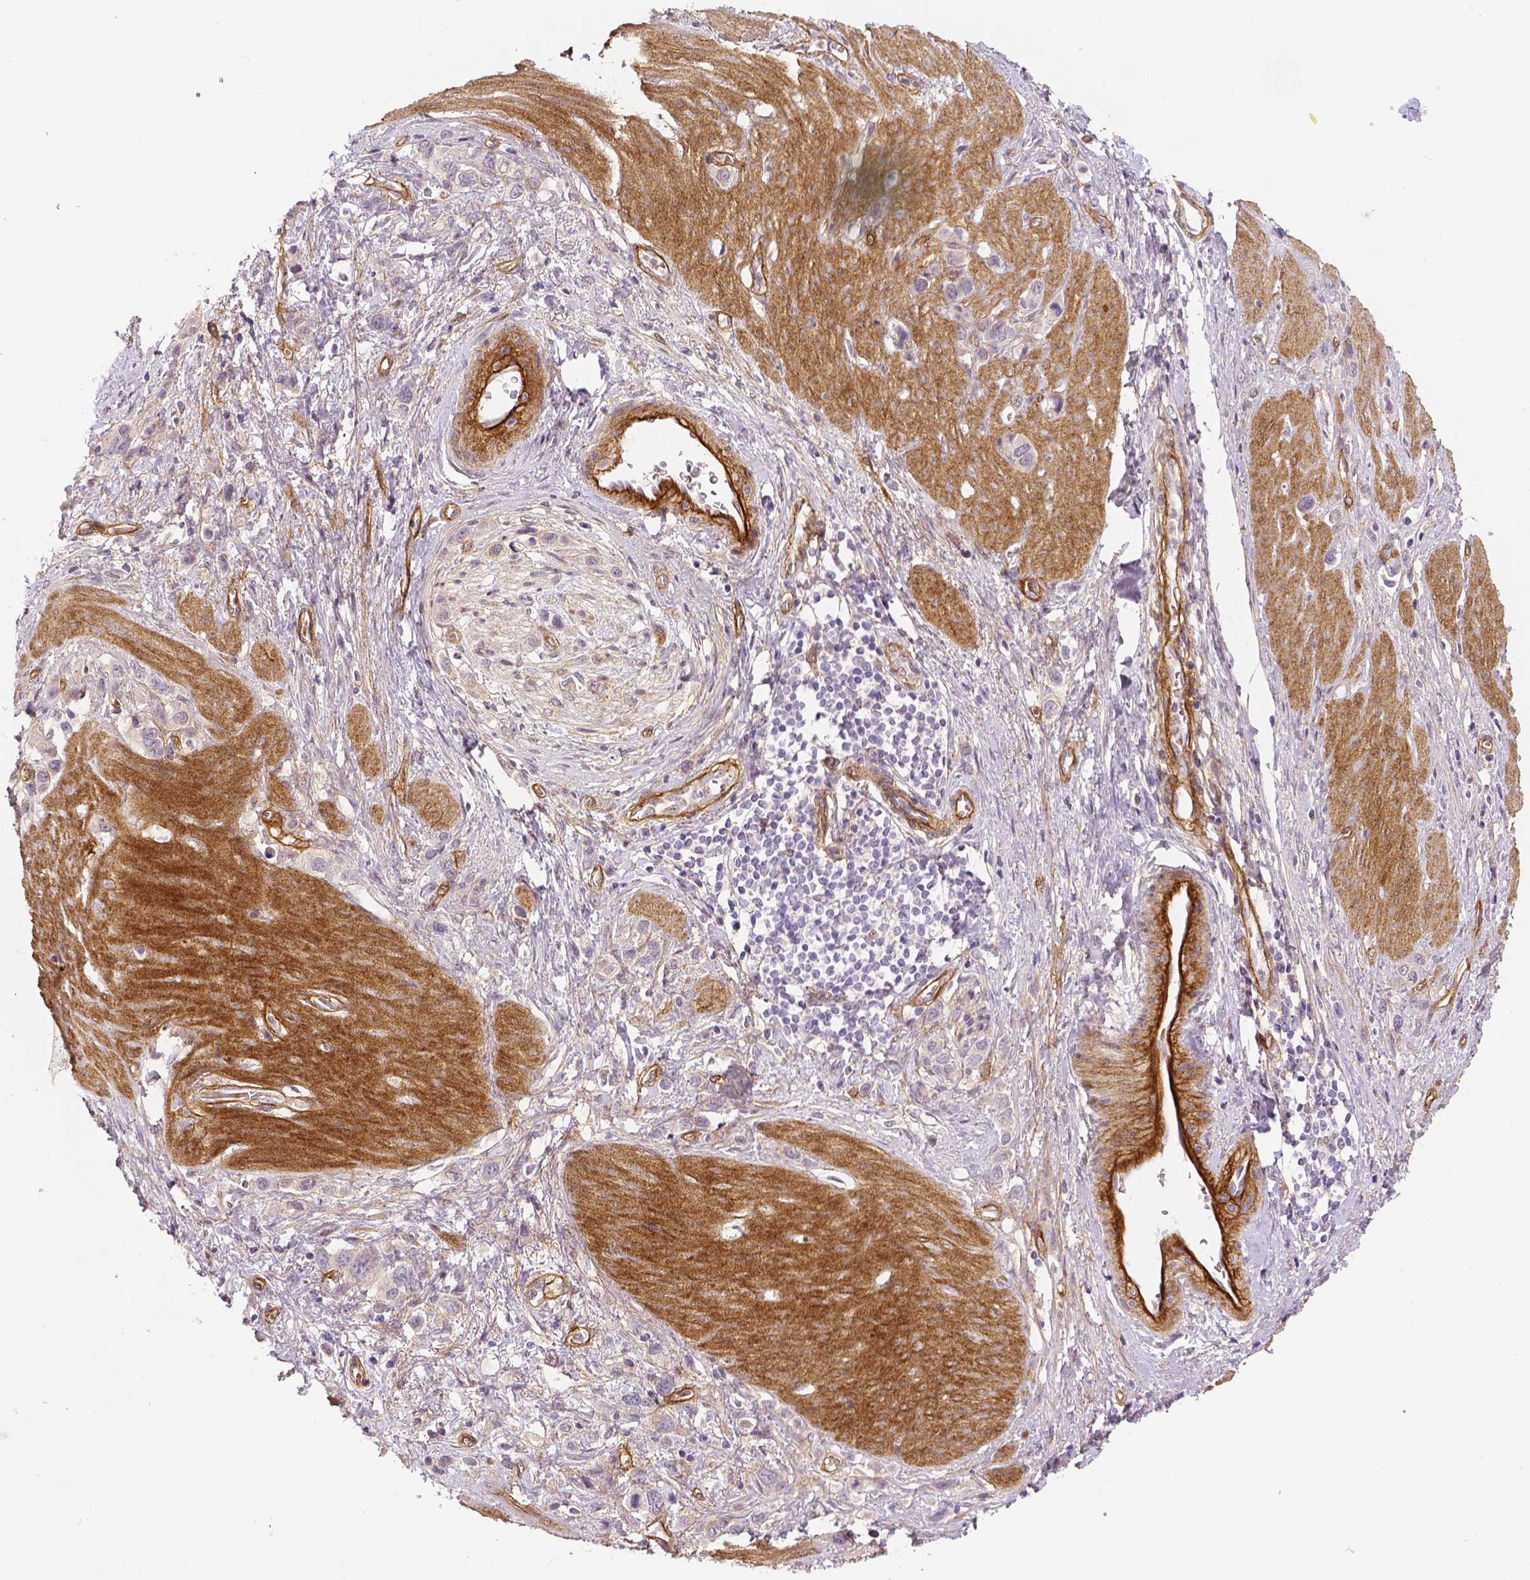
{"staining": {"intensity": "negative", "quantity": "none", "location": "none"}, "tissue": "stomach cancer", "cell_type": "Tumor cells", "image_type": "cancer", "snomed": [{"axis": "morphology", "description": "Adenocarcinoma, NOS"}, {"axis": "topography", "description": "Stomach"}], "caption": "This is an IHC histopathology image of human stomach adenocarcinoma. There is no staining in tumor cells.", "gene": "FLT1", "patient": {"sex": "female", "age": 65}}